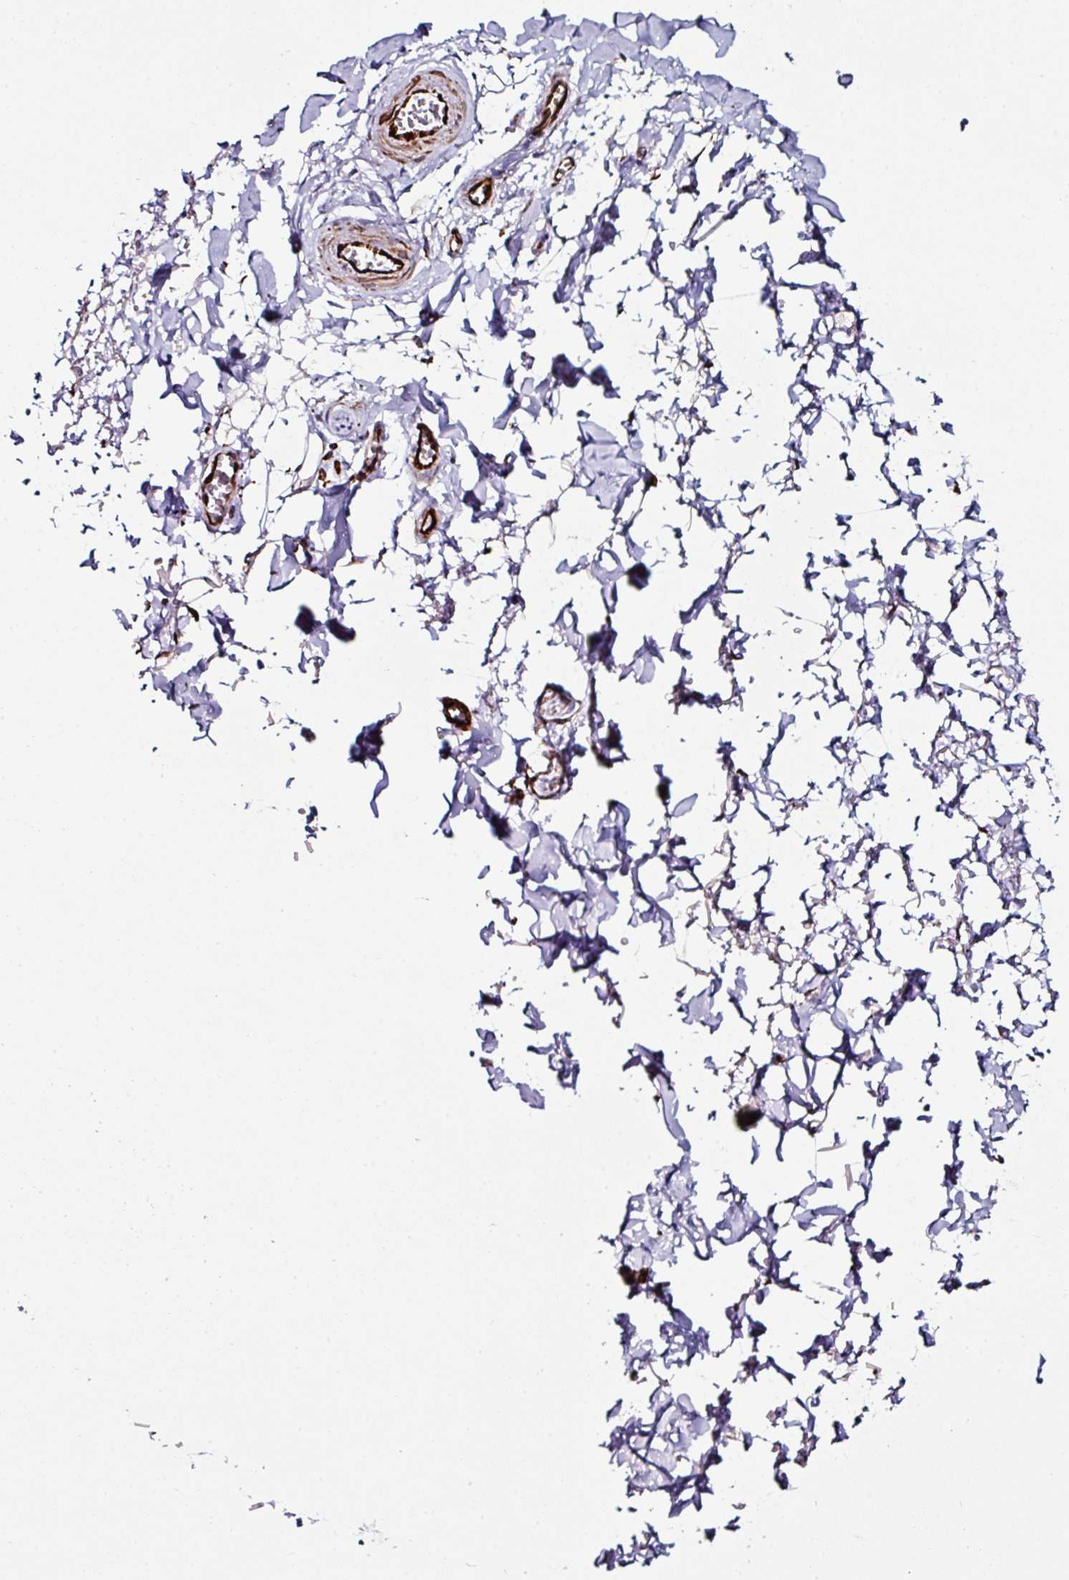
{"staining": {"intensity": "negative", "quantity": "none", "location": "none"}, "tissue": "adipose tissue", "cell_type": "Adipocytes", "image_type": "normal", "snomed": [{"axis": "morphology", "description": "Normal tissue, NOS"}, {"axis": "topography", "description": "Vulva"}, {"axis": "topography", "description": "Vagina"}, {"axis": "topography", "description": "Peripheral nerve tissue"}], "caption": "An image of adipose tissue stained for a protein displays no brown staining in adipocytes. (Brightfield microscopy of DAB immunohistochemistry (IHC) at high magnification).", "gene": "TMPRSS9", "patient": {"sex": "female", "age": 66}}